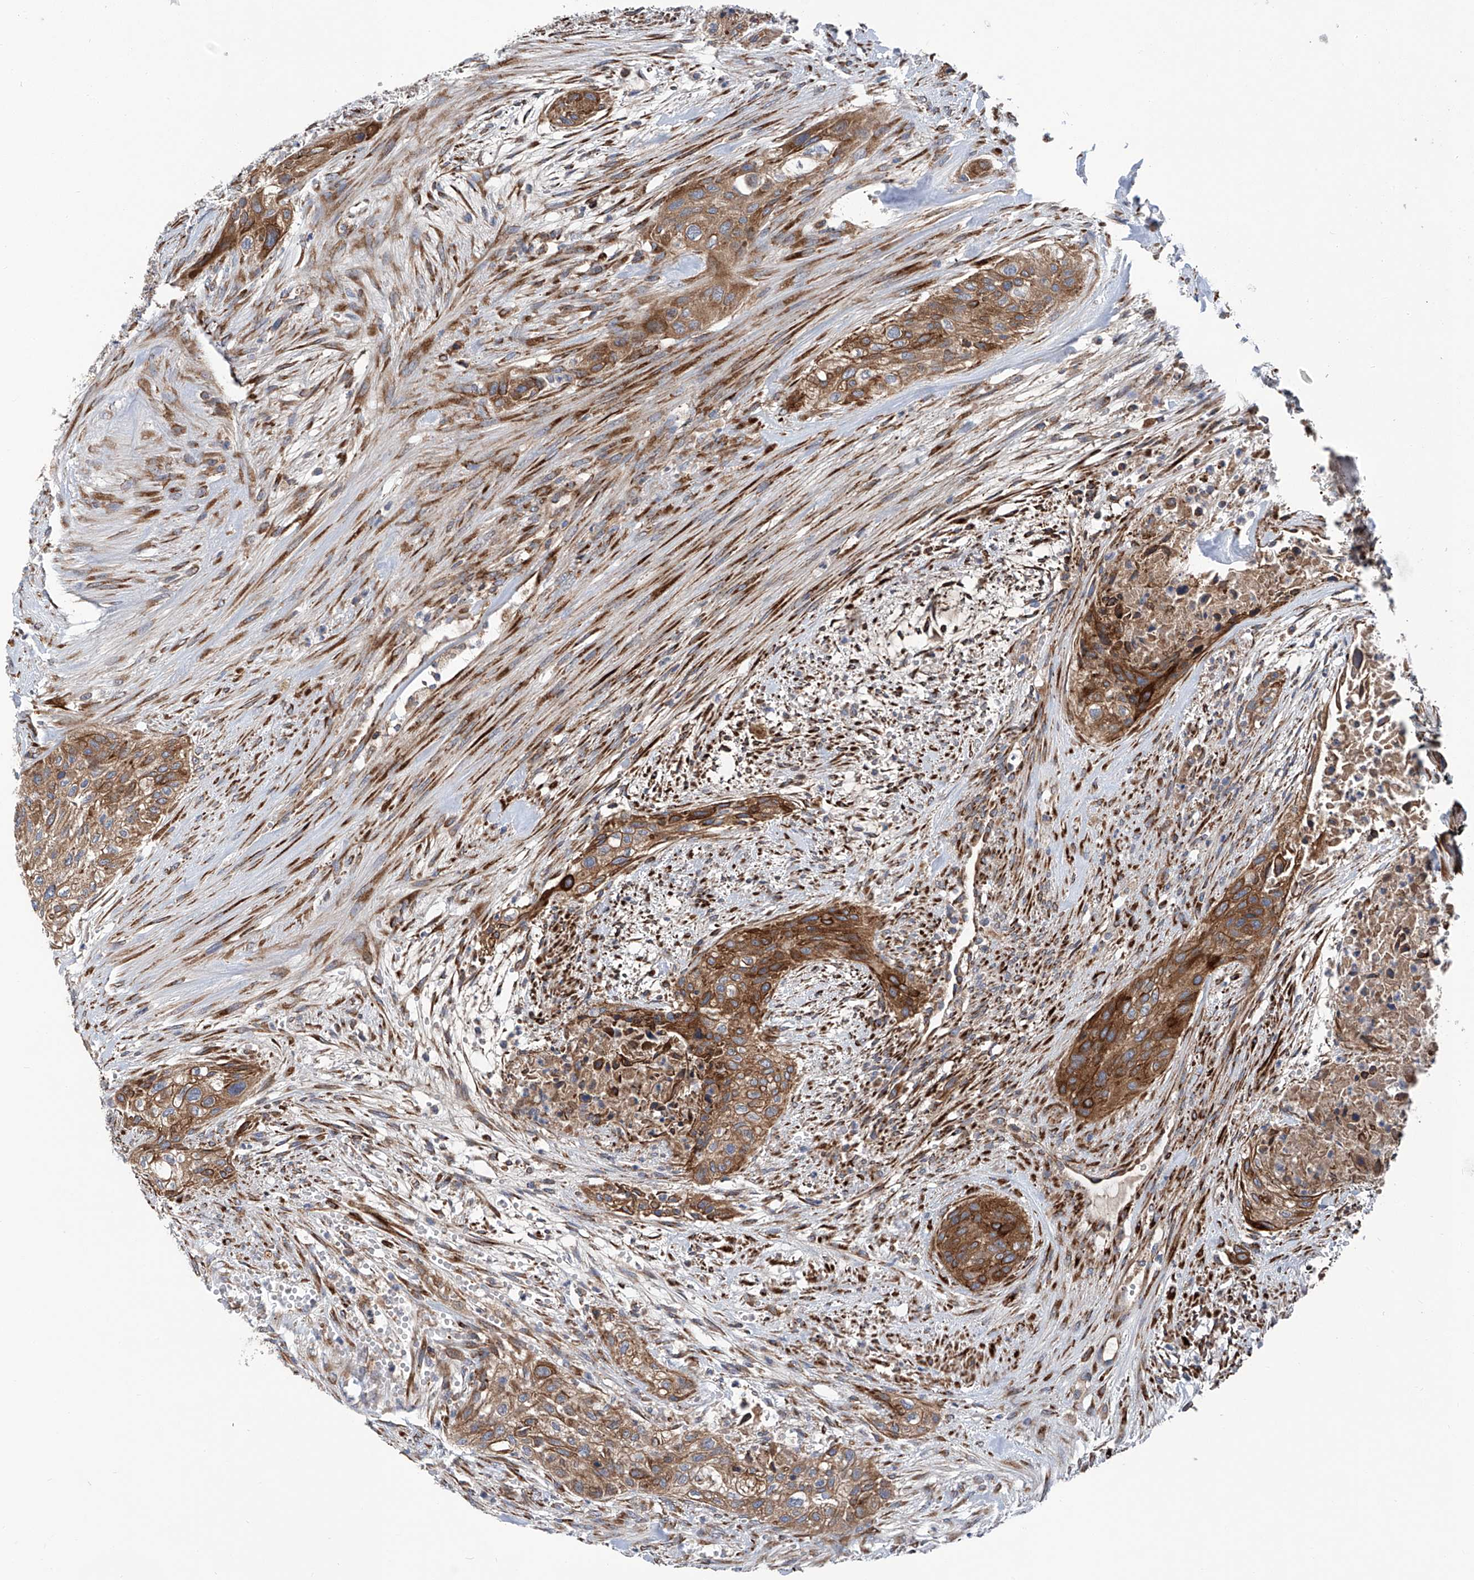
{"staining": {"intensity": "moderate", "quantity": ">75%", "location": "cytoplasmic/membranous"}, "tissue": "urothelial cancer", "cell_type": "Tumor cells", "image_type": "cancer", "snomed": [{"axis": "morphology", "description": "Urothelial carcinoma, High grade"}, {"axis": "topography", "description": "Urinary bladder"}], "caption": "IHC image of human urothelial carcinoma (high-grade) stained for a protein (brown), which demonstrates medium levels of moderate cytoplasmic/membranous staining in approximately >75% of tumor cells.", "gene": "ASCC3", "patient": {"sex": "male", "age": 35}}